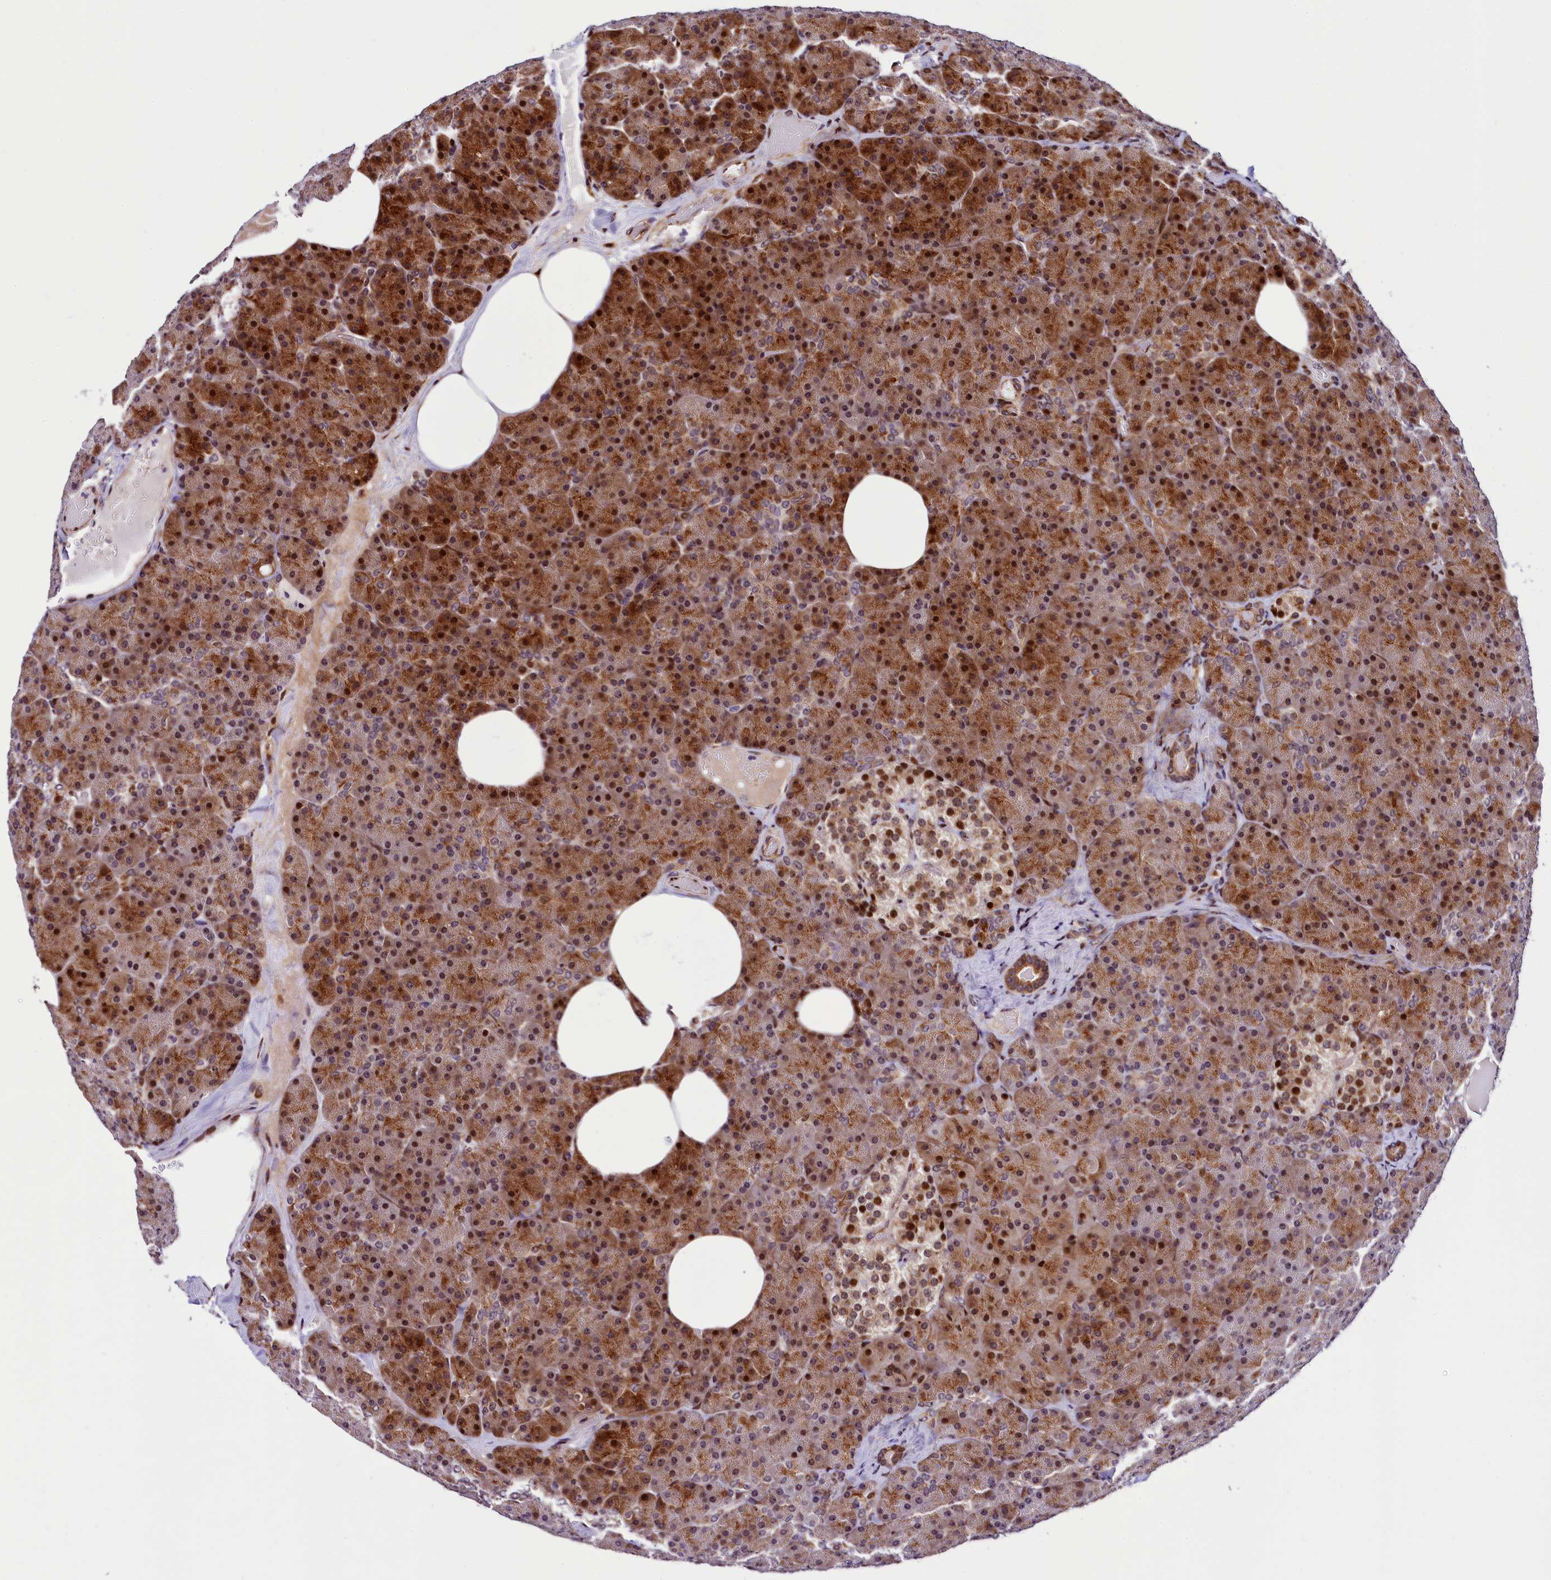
{"staining": {"intensity": "strong", "quantity": ">75%", "location": "cytoplasmic/membranous,nuclear"}, "tissue": "pancreas", "cell_type": "Exocrine glandular cells", "image_type": "normal", "snomed": [{"axis": "morphology", "description": "Normal tissue, NOS"}, {"axis": "morphology", "description": "Carcinoid, malignant, NOS"}, {"axis": "topography", "description": "Pancreas"}], "caption": "Benign pancreas was stained to show a protein in brown. There is high levels of strong cytoplasmic/membranous,nuclear expression in about >75% of exocrine glandular cells.", "gene": "TRMT112", "patient": {"sex": "female", "age": 35}}